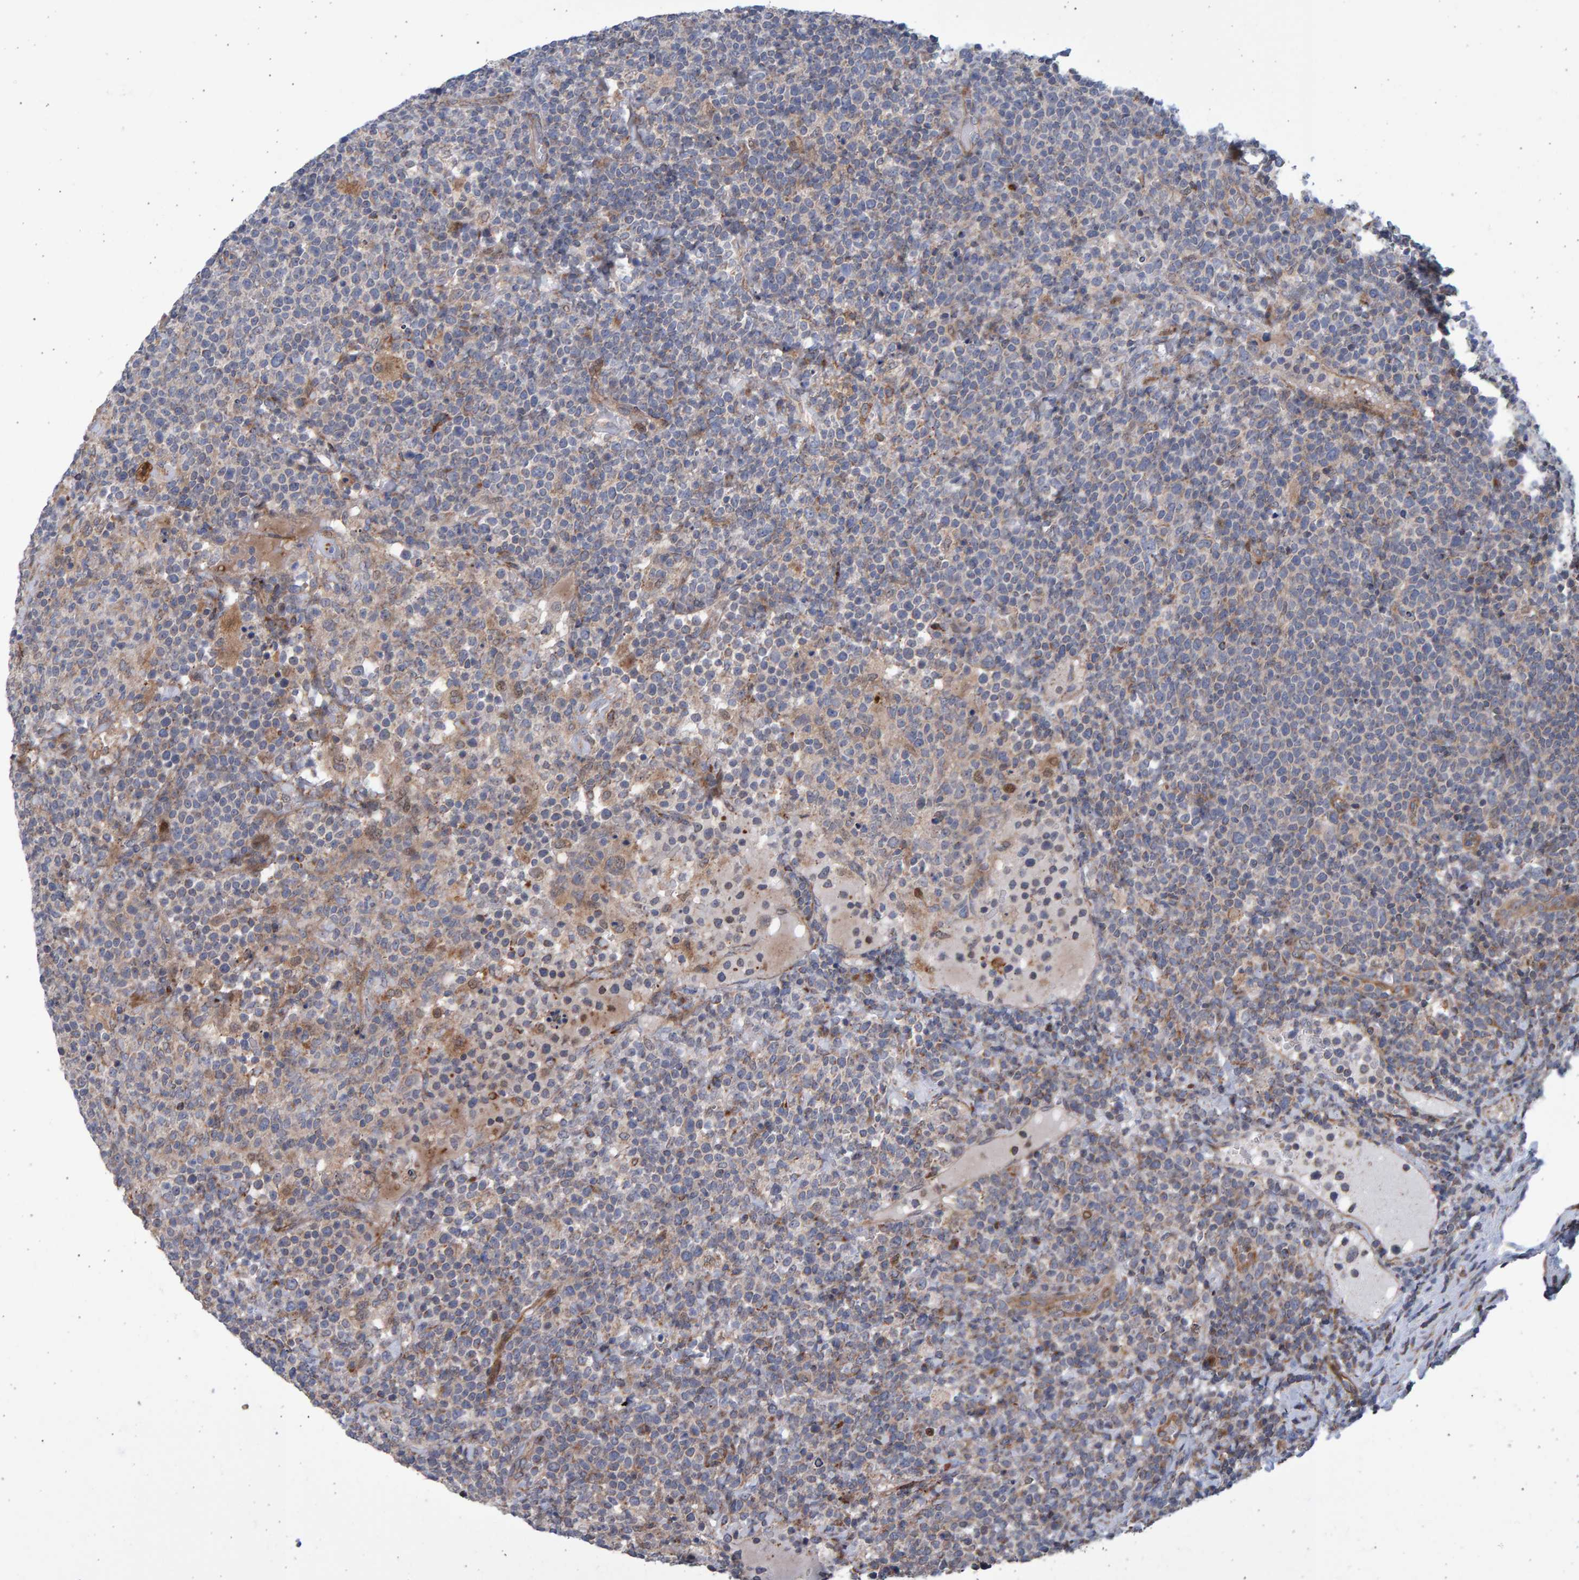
{"staining": {"intensity": "weak", "quantity": "<25%", "location": "cytoplasmic/membranous"}, "tissue": "lymphoma", "cell_type": "Tumor cells", "image_type": "cancer", "snomed": [{"axis": "morphology", "description": "Malignant lymphoma, non-Hodgkin's type, High grade"}, {"axis": "topography", "description": "Lymph node"}], "caption": "Micrograph shows no significant protein staining in tumor cells of lymphoma.", "gene": "LRBA", "patient": {"sex": "male", "age": 61}}